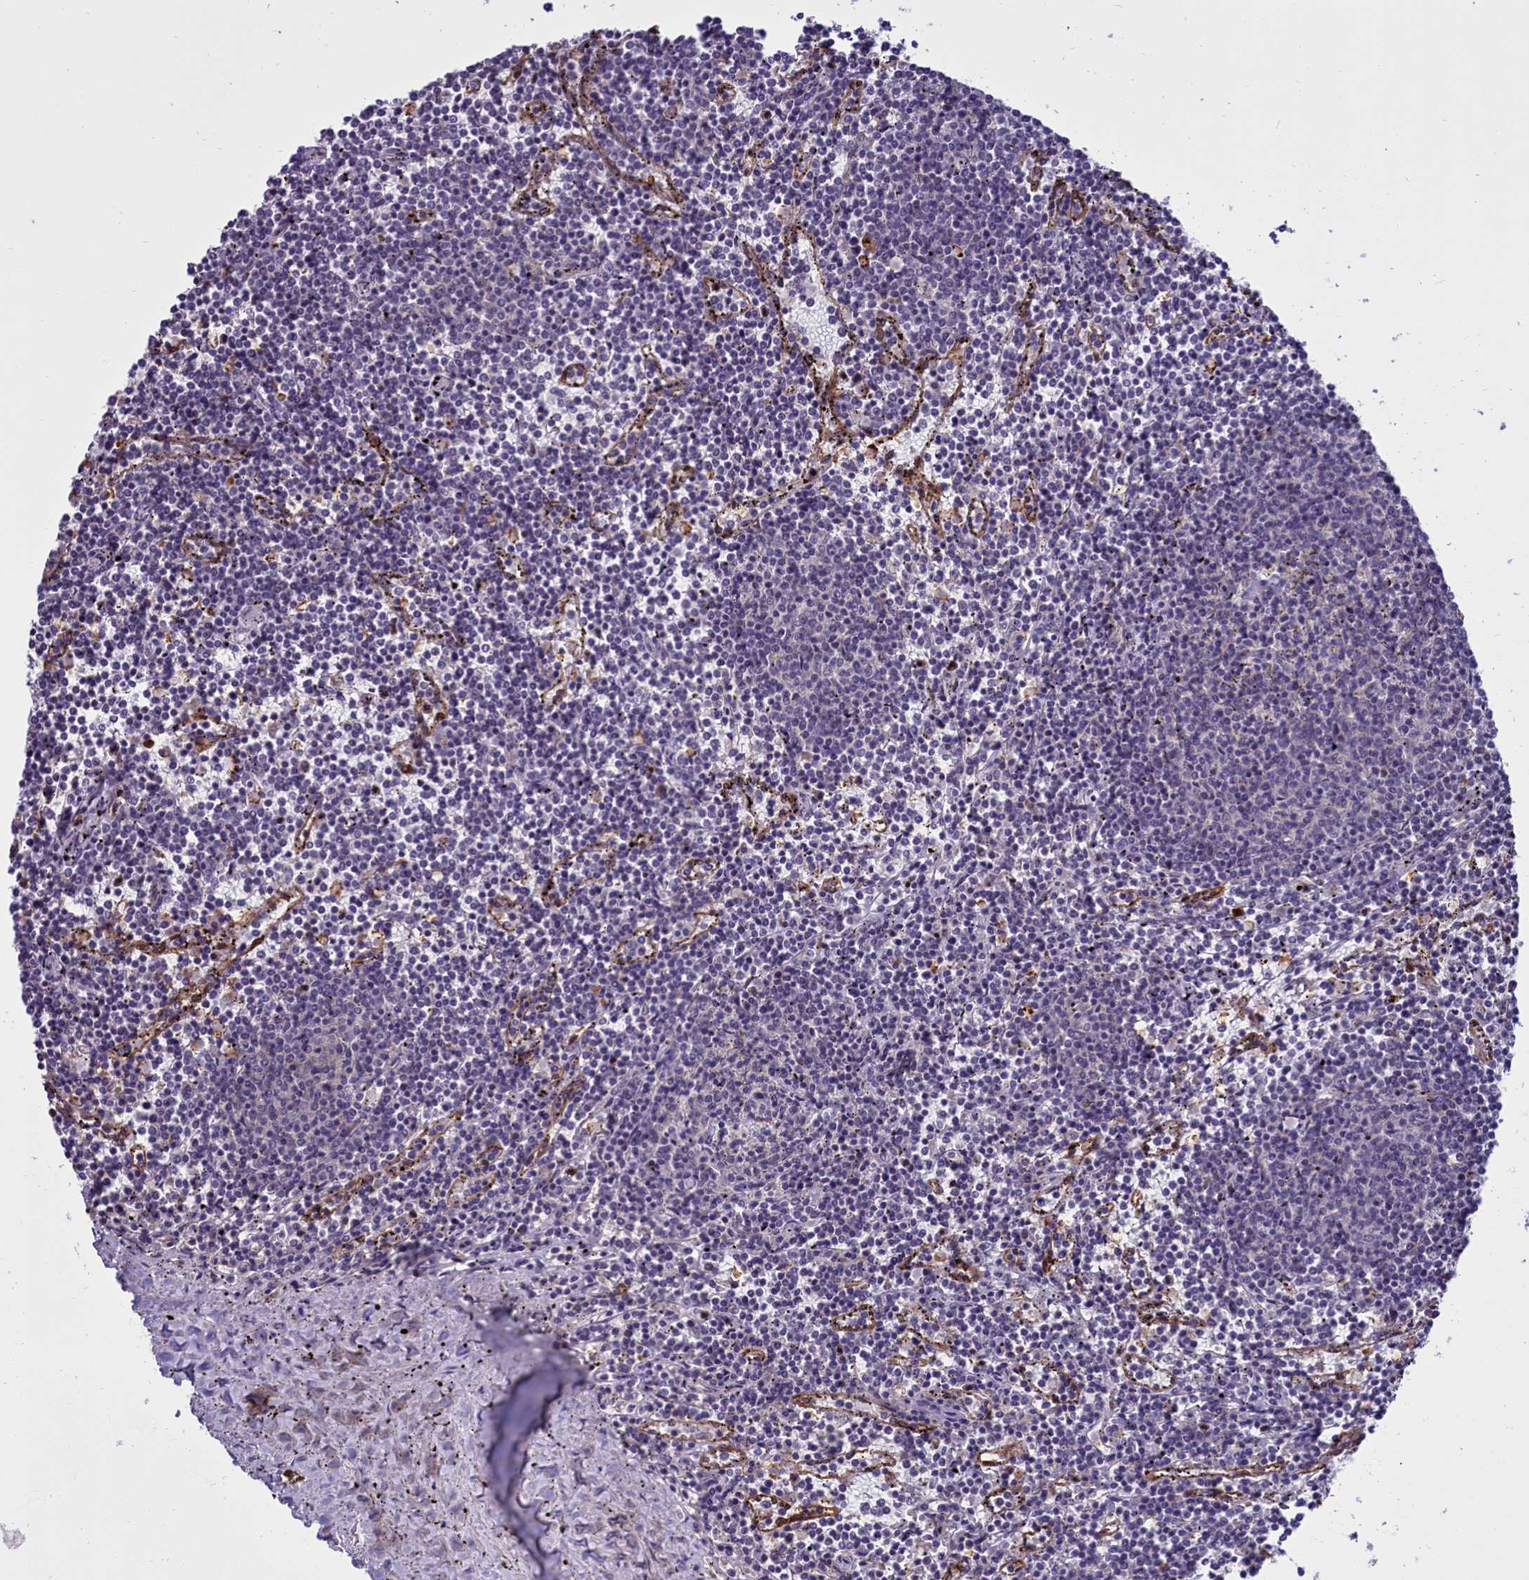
{"staining": {"intensity": "negative", "quantity": "none", "location": "none"}, "tissue": "lymphoma", "cell_type": "Tumor cells", "image_type": "cancer", "snomed": [{"axis": "morphology", "description": "Malignant lymphoma, non-Hodgkin's type, Low grade"}, {"axis": "topography", "description": "Spleen"}], "caption": "Malignant lymphoma, non-Hodgkin's type (low-grade) stained for a protein using immunohistochemistry displays no positivity tumor cells.", "gene": "BCAR1", "patient": {"sex": "female", "age": 50}}